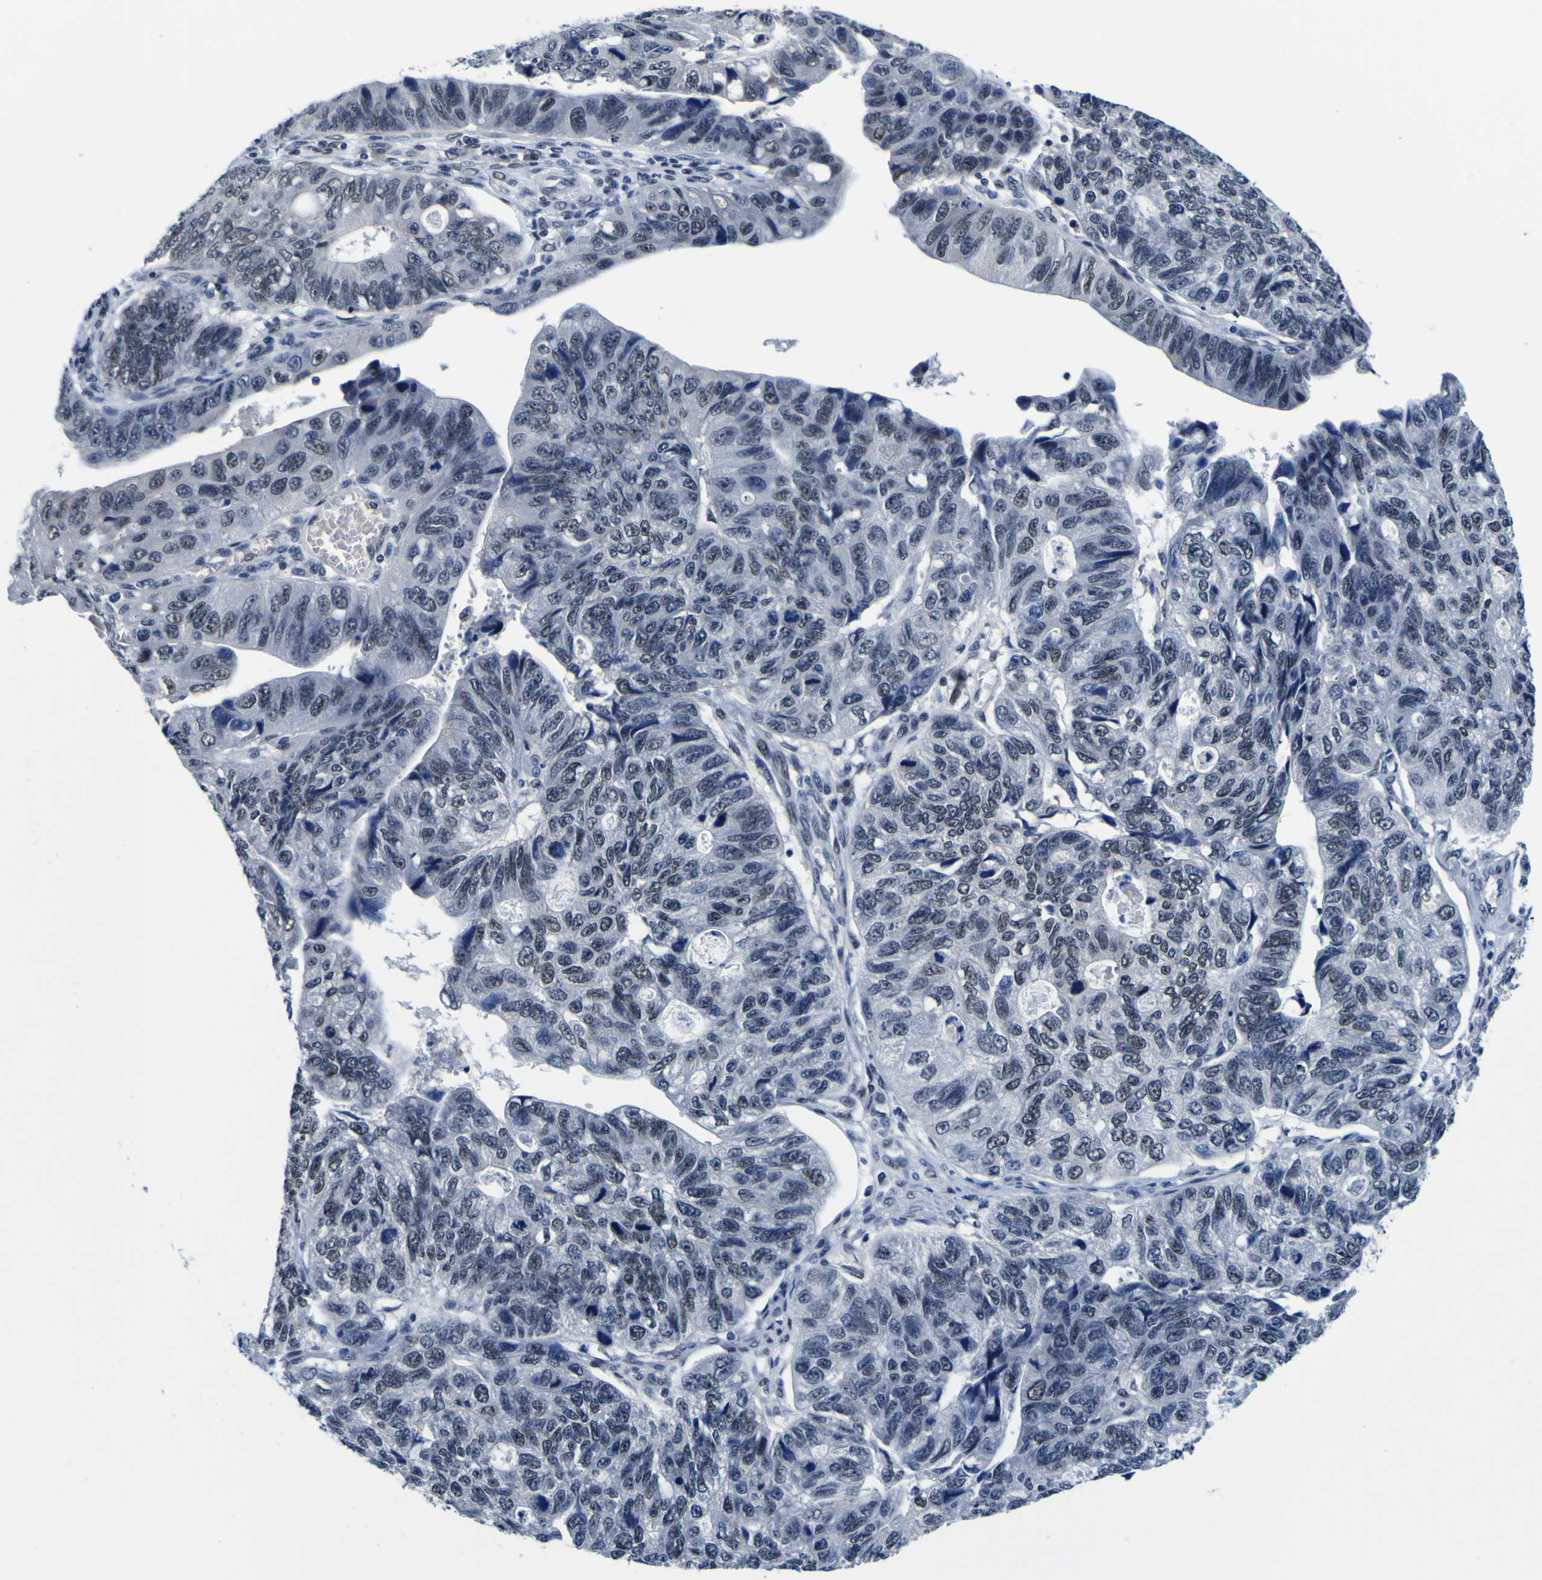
{"staining": {"intensity": "negative", "quantity": "none", "location": "none"}, "tissue": "stomach cancer", "cell_type": "Tumor cells", "image_type": "cancer", "snomed": [{"axis": "morphology", "description": "Adenocarcinoma, NOS"}, {"axis": "topography", "description": "Stomach"}], "caption": "Stomach cancer was stained to show a protein in brown. There is no significant positivity in tumor cells.", "gene": "CUL4B", "patient": {"sex": "male", "age": 59}}